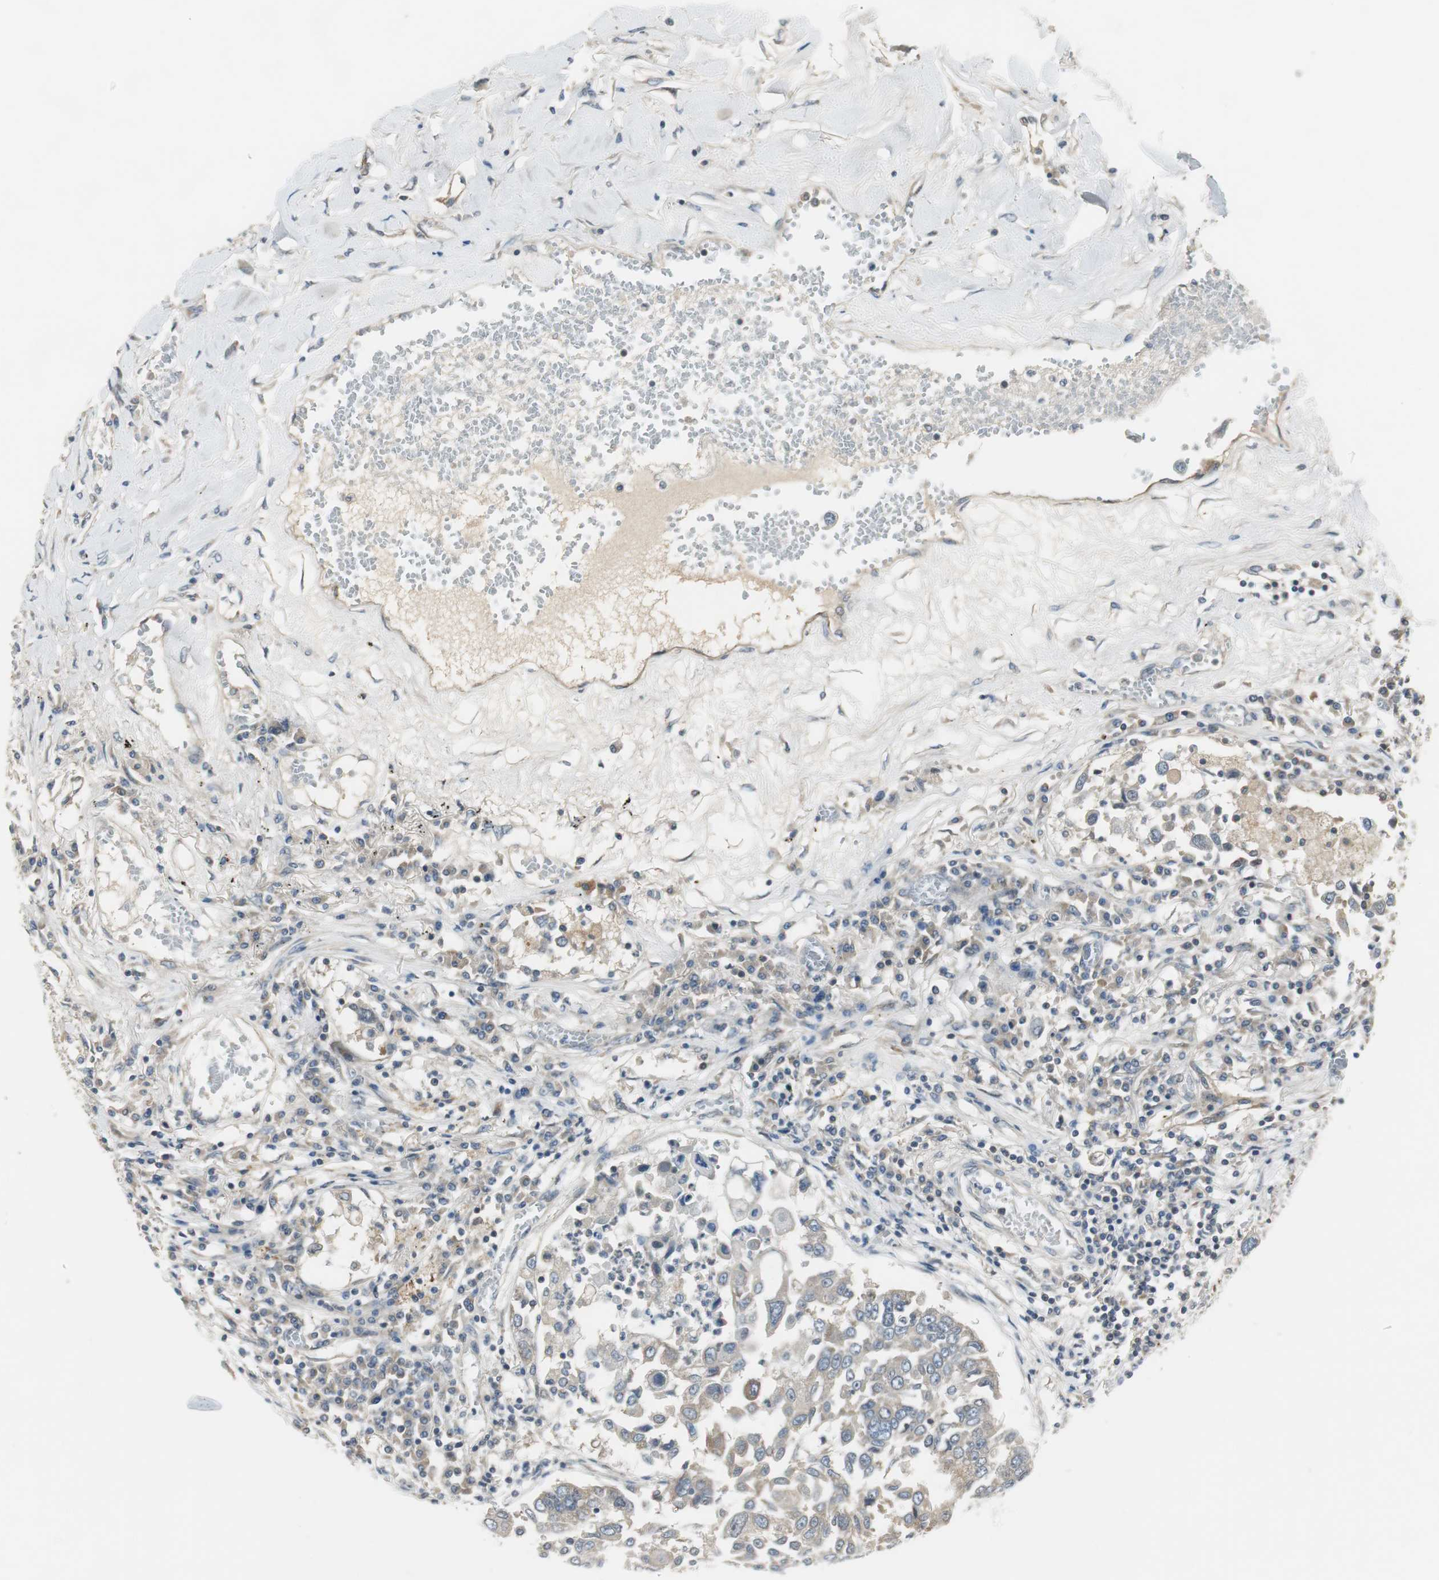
{"staining": {"intensity": "weak", "quantity": ">75%", "location": "cytoplasmic/membranous"}, "tissue": "lung cancer", "cell_type": "Tumor cells", "image_type": "cancer", "snomed": [{"axis": "morphology", "description": "Squamous cell carcinoma, NOS"}, {"axis": "topography", "description": "Lung"}], "caption": "Immunohistochemistry (DAB) staining of lung cancer (squamous cell carcinoma) shows weak cytoplasmic/membranous protein positivity in about >75% of tumor cells. The protein of interest is shown in brown color, while the nuclei are stained blue.", "gene": "PRKAA1", "patient": {"sex": "male", "age": 71}}